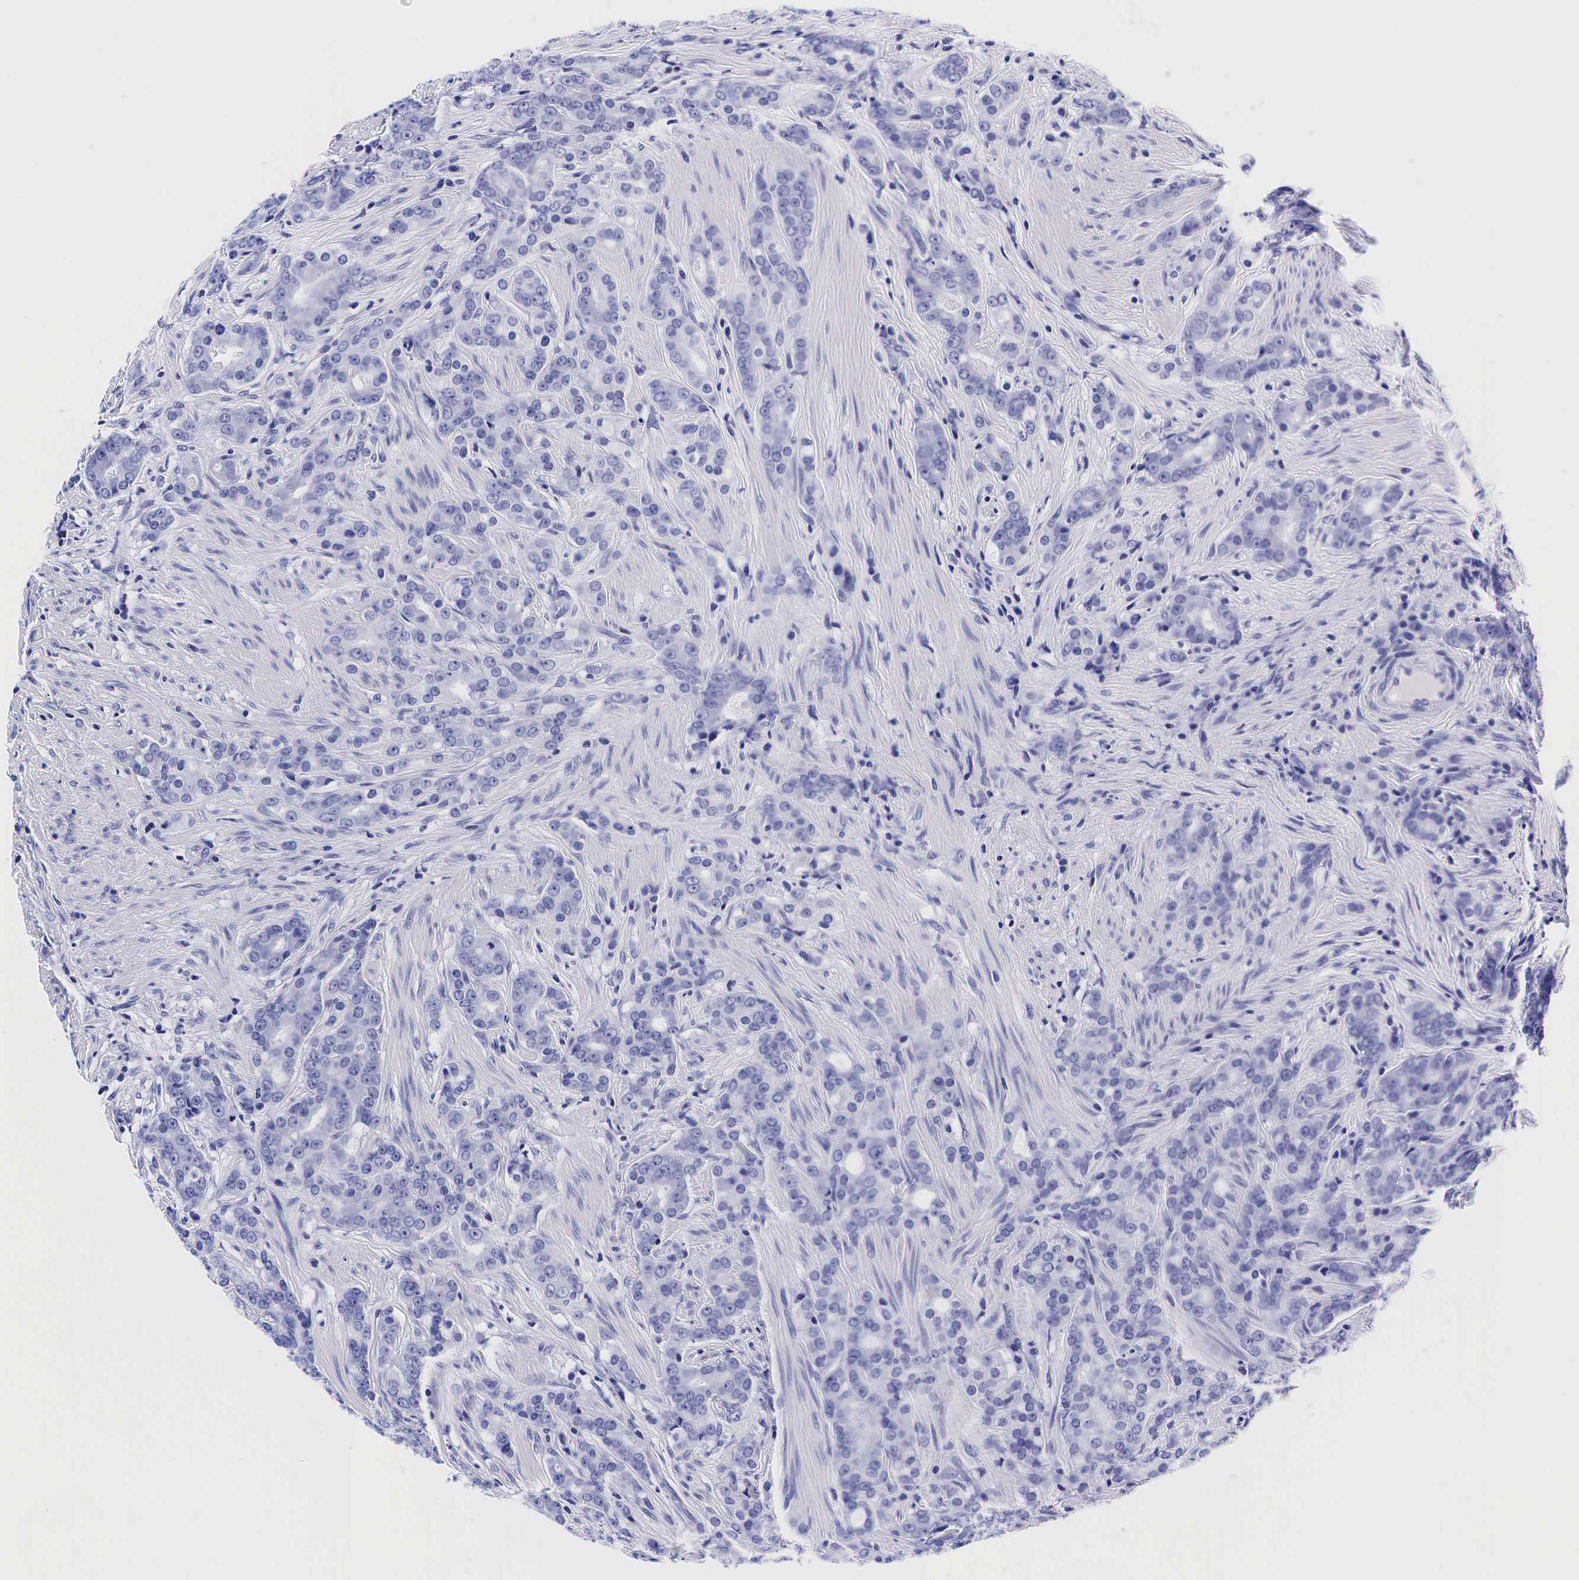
{"staining": {"intensity": "negative", "quantity": "none", "location": "none"}, "tissue": "prostate cancer", "cell_type": "Tumor cells", "image_type": "cancer", "snomed": [{"axis": "morphology", "description": "Adenocarcinoma, Medium grade"}, {"axis": "topography", "description": "Prostate"}], "caption": "DAB (3,3'-diaminobenzidine) immunohistochemical staining of prostate cancer (adenocarcinoma (medium-grade)) displays no significant staining in tumor cells.", "gene": "GCG", "patient": {"sex": "male", "age": 59}}